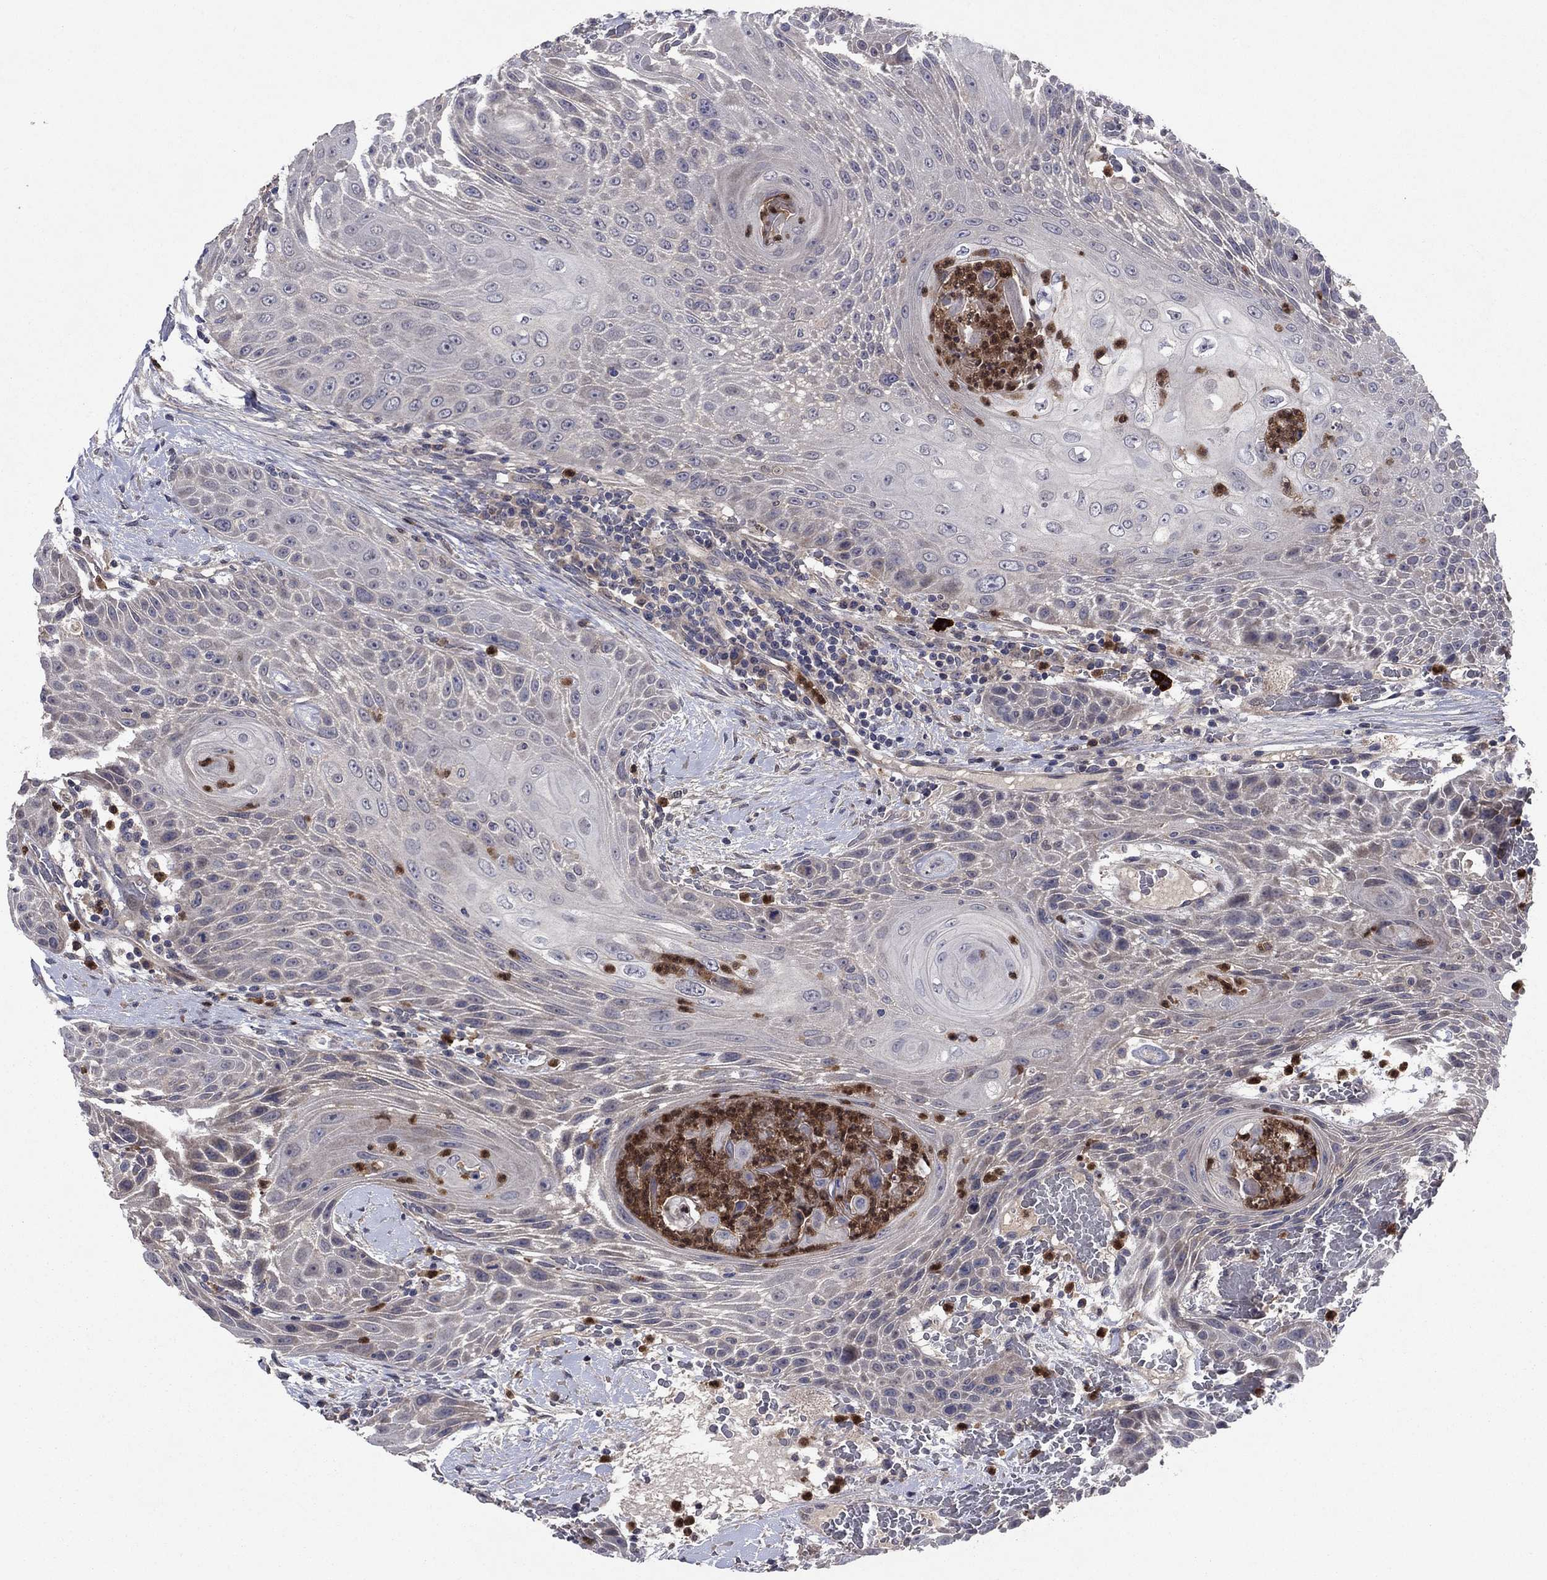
{"staining": {"intensity": "negative", "quantity": "none", "location": "none"}, "tissue": "head and neck cancer", "cell_type": "Tumor cells", "image_type": "cancer", "snomed": [{"axis": "morphology", "description": "Squamous cell carcinoma, NOS"}, {"axis": "topography", "description": "Head-Neck"}], "caption": "Immunohistochemistry (IHC) of human head and neck cancer (squamous cell carcinoma) shows no positivity in tumor cells.", "gene": "MSRB1", "patient": {"sex": "male", "age": 69}}